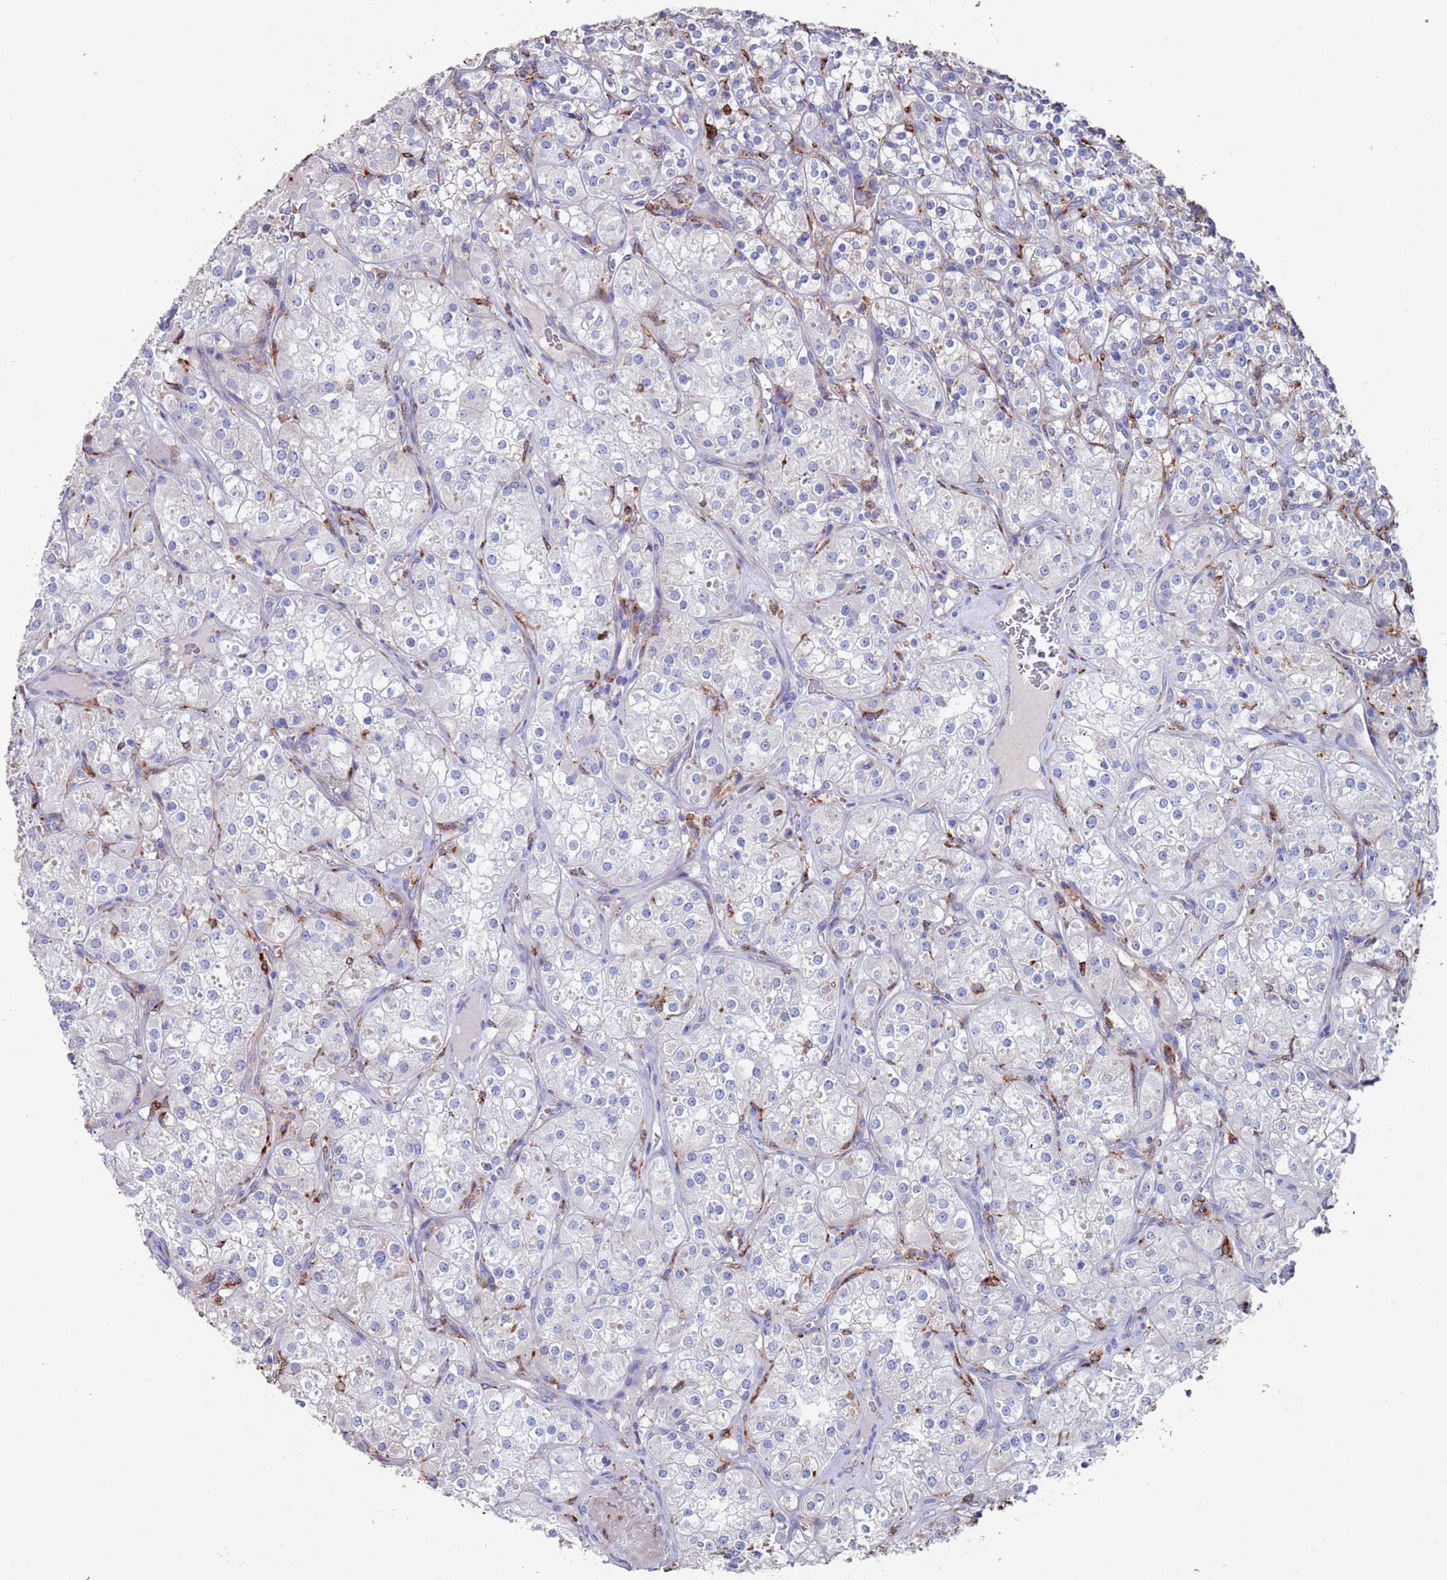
{"staining": {"intensity": "negative", "quantity": "none", "location": "none"}, "tissue": "renal cancer", "cell_type": "Tumor cells", "image_type": "cancer", "snomed": [{"axis": "morphology", "description": "Adenocarcinoma, NOS"}, {"axis": "topography", "description": "Kidney"}], "caption": "Tumor cells are negative for brown protein staining in adenocarcinoma (renal).", "gene": "GREB1L", "patient": {"sex": "male", "age": 77}}